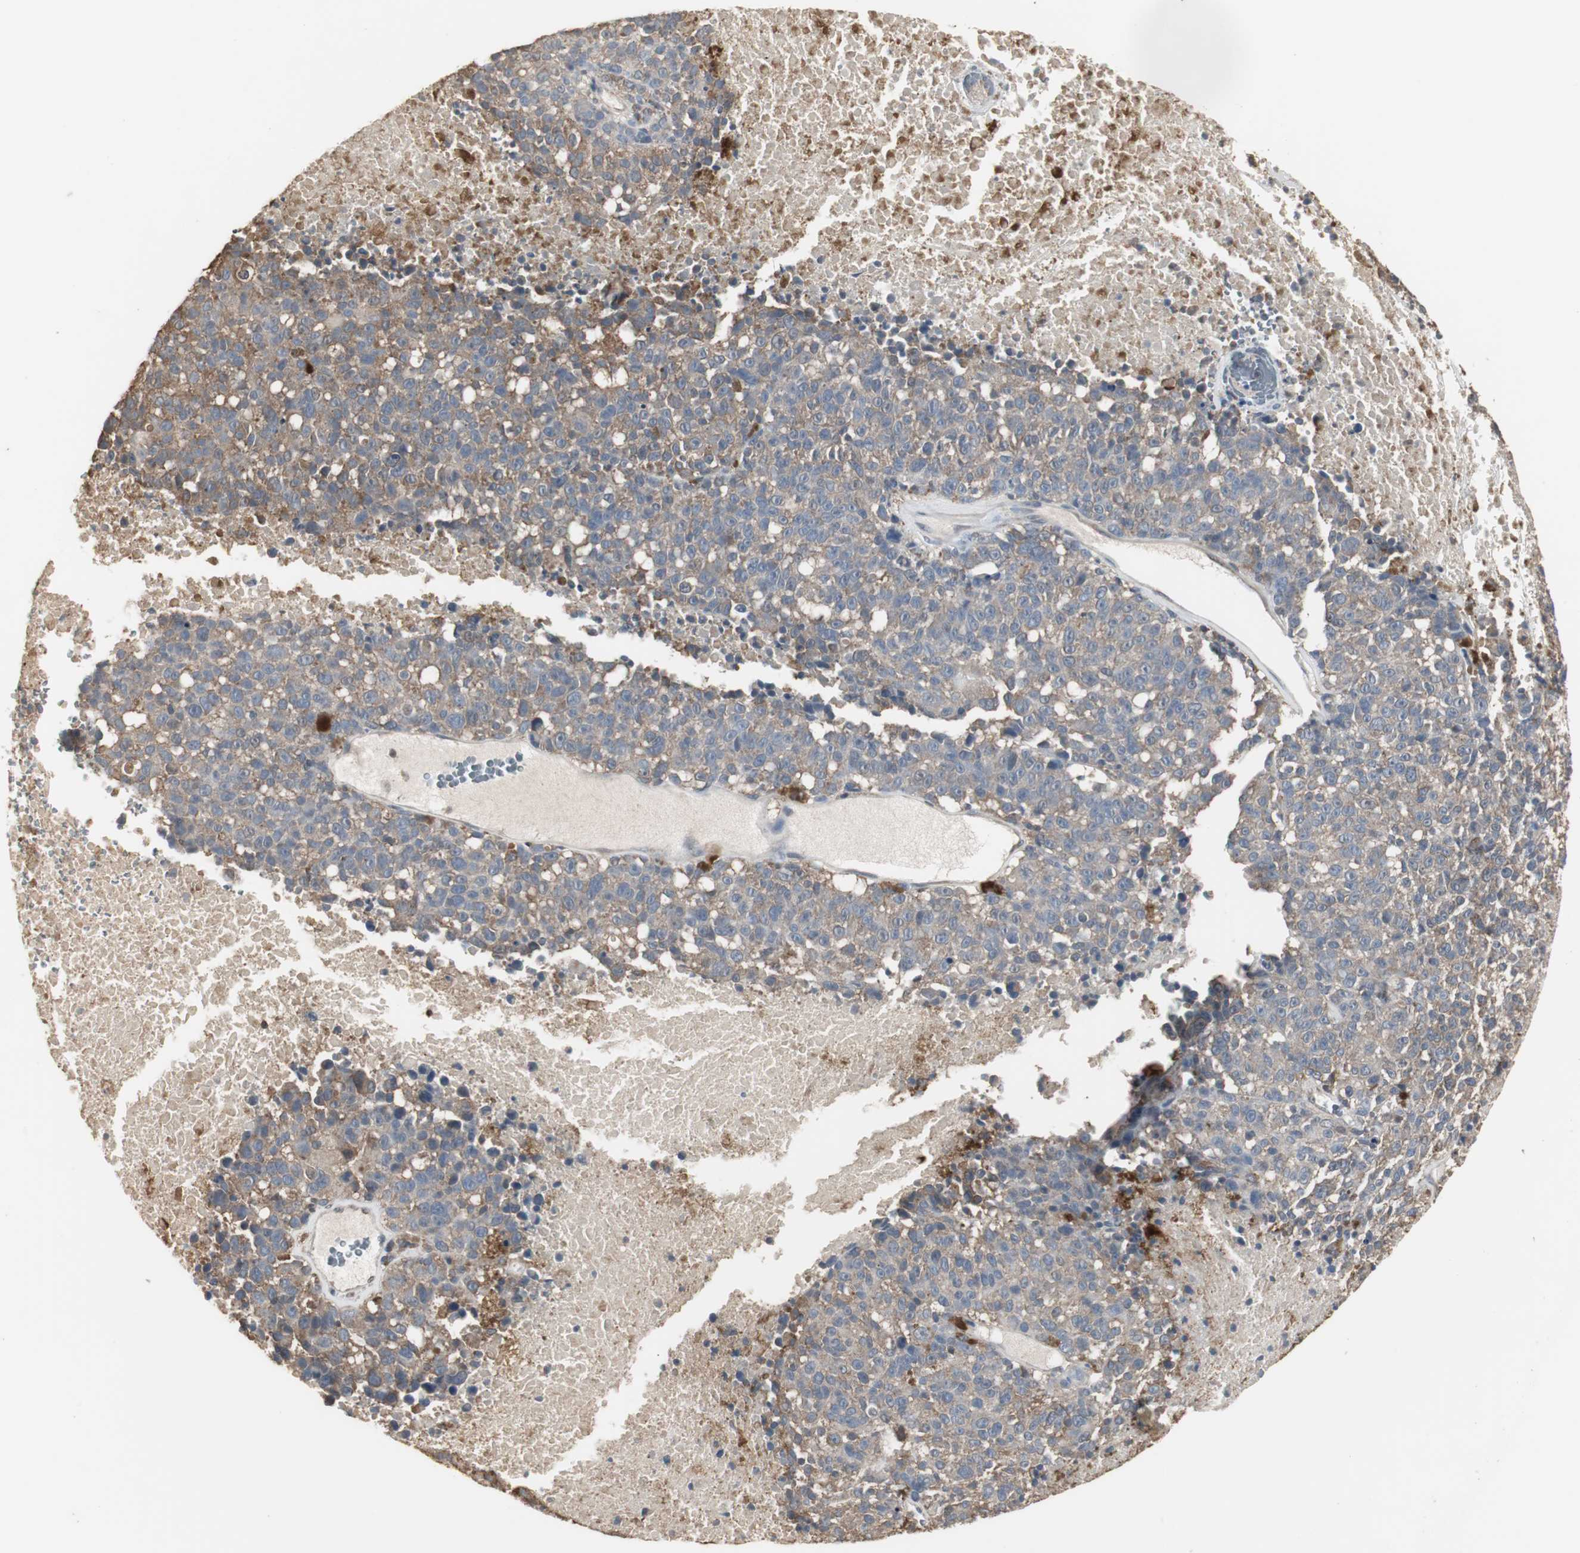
{"staining": {"intensity": "weak", "quantity": ">75%", "location": "cytoplasmic/membranous"}, "tissue": "melanoma", "cell_type": "Tumor cells", "image_type": "cancer", "snomed": [{"axis": "morphology", "description": "Malignant melanoma, Metastatic site"}, {"axis": "topography", "description": "Cerebral cortex"}], "caption": "Protein expression analysis of human malignant melanoma (metastatic site) reveals weak cytoplasmic/membranous staining in approximately >75% of tumor cells.", "gene": "HPRT1", "patient": {"sex": "female", "age": 52}}